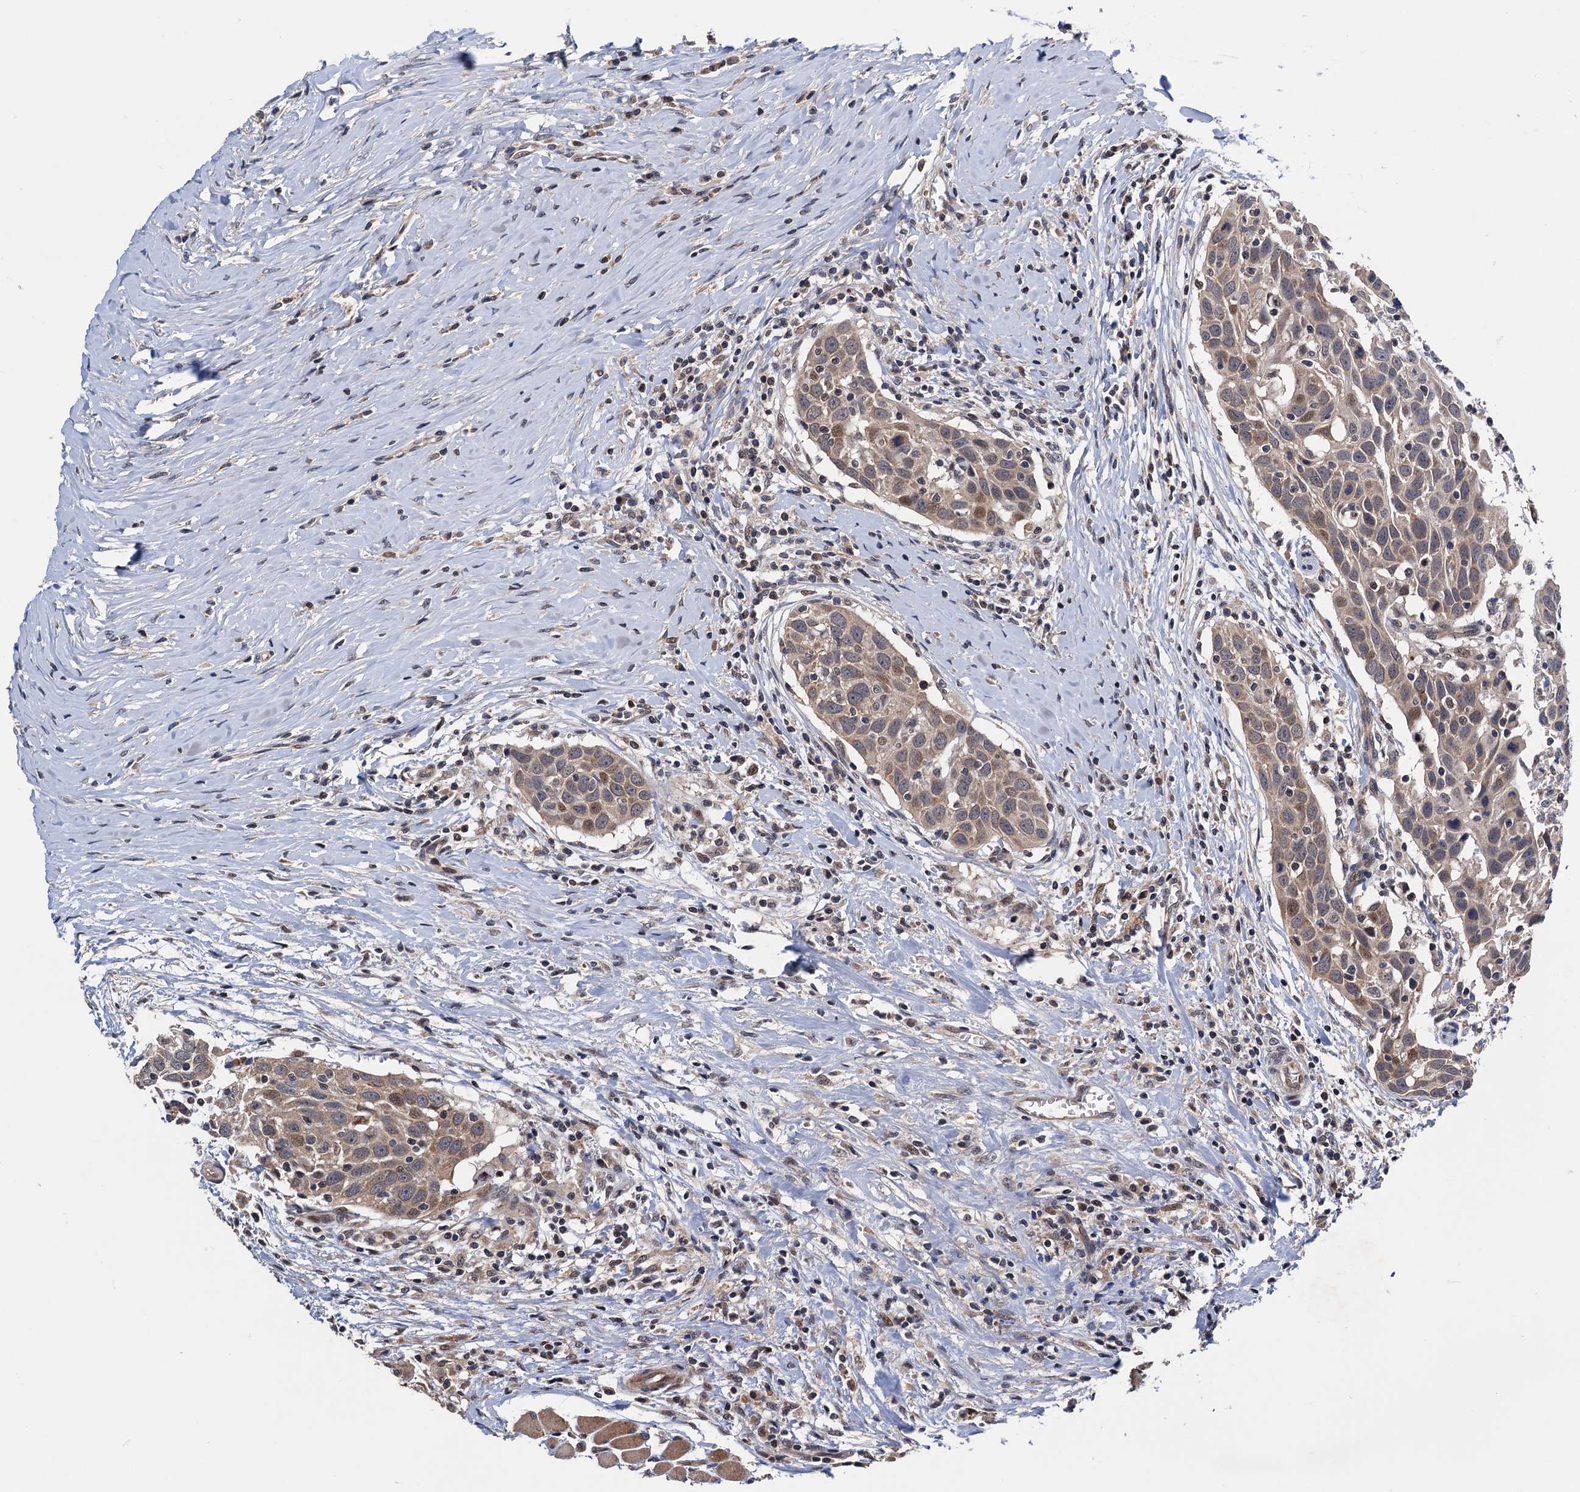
{"staining": {"intensity": "moderate", "quantity": ">75%", "location": "cytoplasmic/membranous"}, "tissue": "head and neck cancer", "cell_type": "Tumor cells", "image_type": "cancer", "snomed": [{"axis": "morphology", "description": "Squamous cell carcinoma, NOS"}, {"axis": "topography", "description": "Oral tissue"}, {"axis": "topography", "description": "Head-Neck"}], "caption": "There is medium levels of moderate cytoplasmic/membranous positivity in tumor cells of head and neck squamous cell carcinoma, as demonstrated by immunohistochemical staining (brown color).", "gene": "NAA16", "patient": {"sex": "female", "age": 50}}